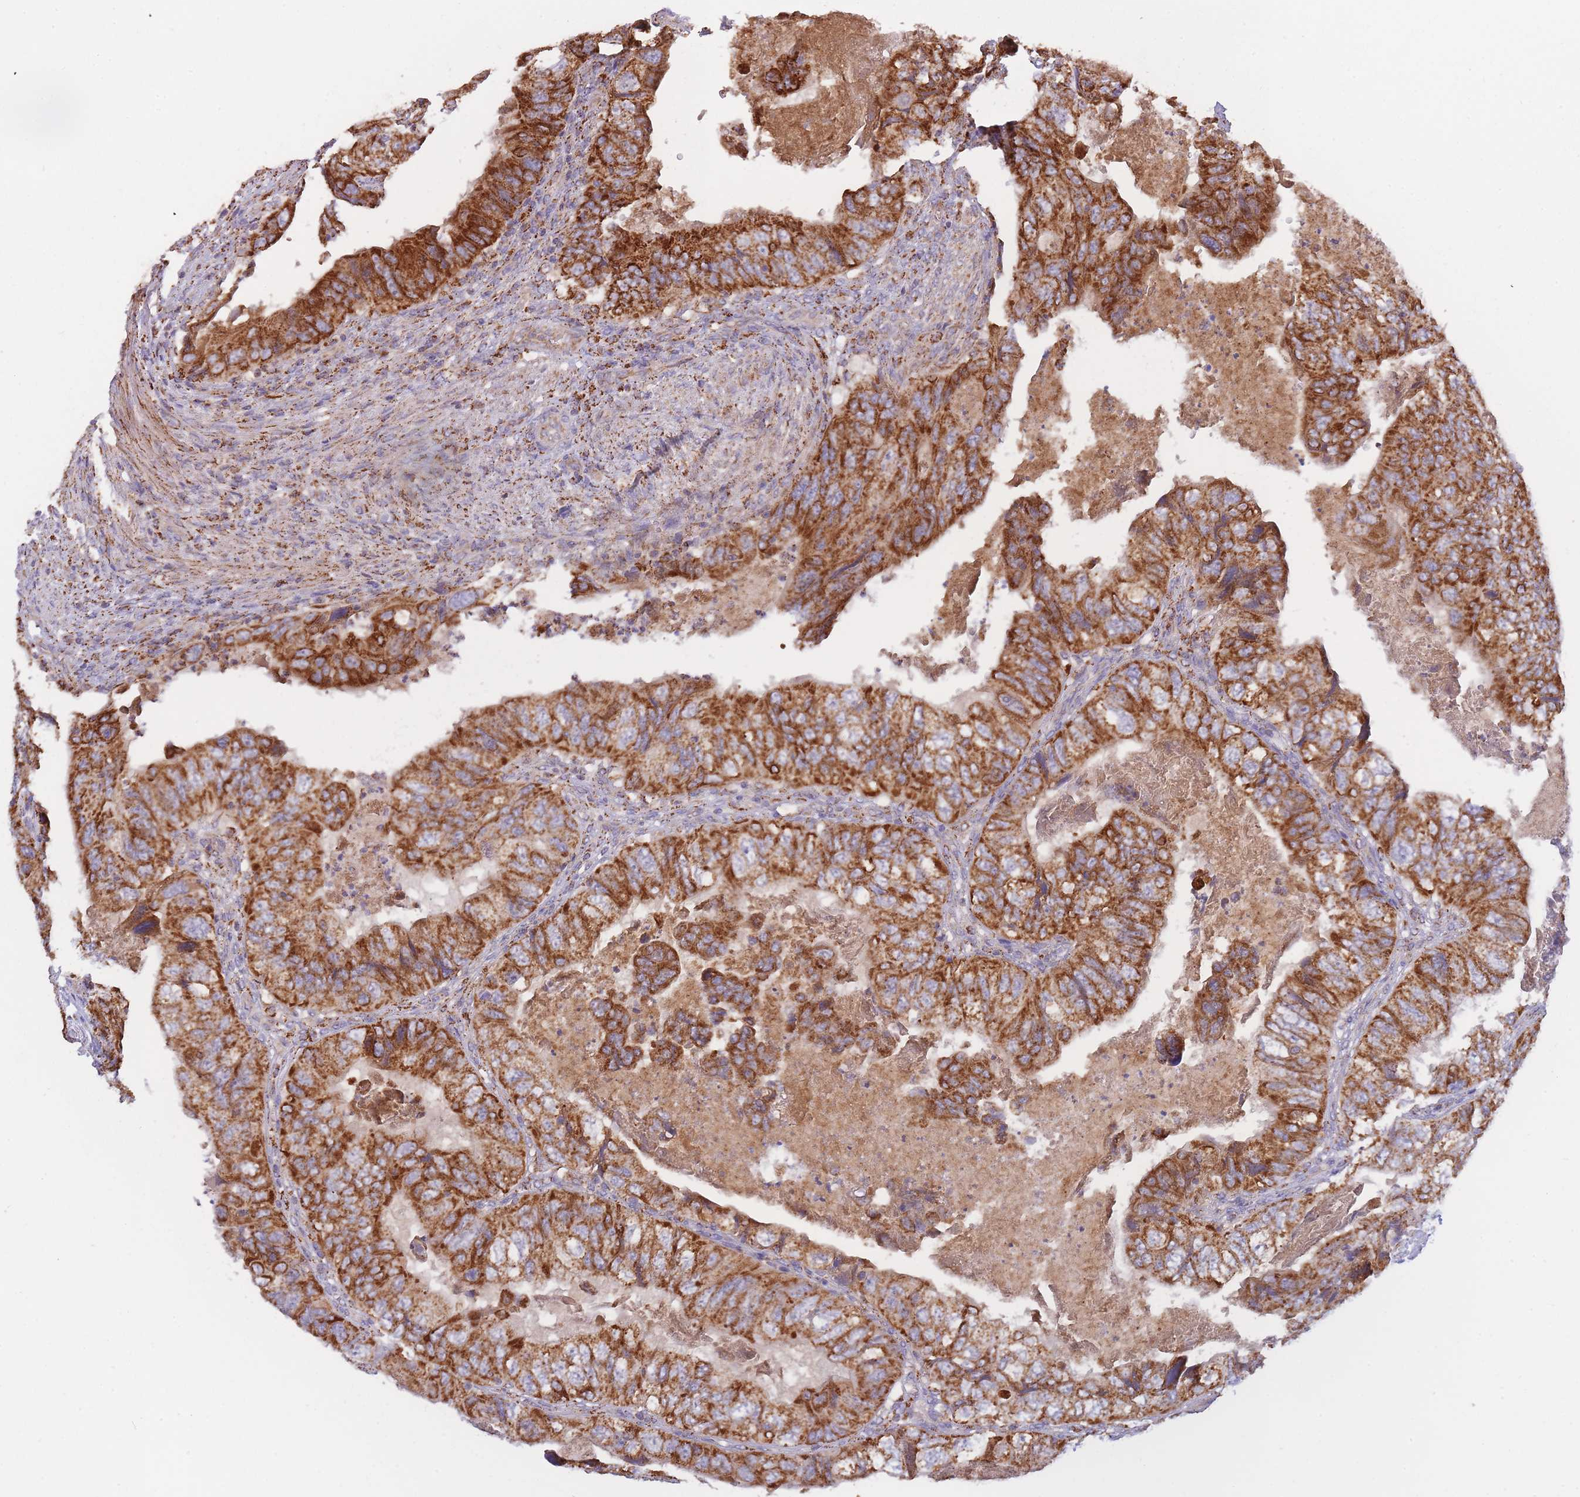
{"staining": {"intensity": "strong", "quantity": ">75%", "location": "cytoplasmic/membranous"}, "tissue": "colorectal cancer", "cell_type": "Tumor cells", "image_type": "cancer", "snomed": [{"axis": "morphology", "description": "Adenocarcinoma, NOS"}, {"axis": "topography", "description": "Rectum"}], "caption": "A brown stain shows strong cytoplasmic/membranous expression of a protein in human colorectal cancer (adenocarcinoma) tumor cells.", "gene": "MRPL17", "patient": {"sex": "male", "age": 63}}